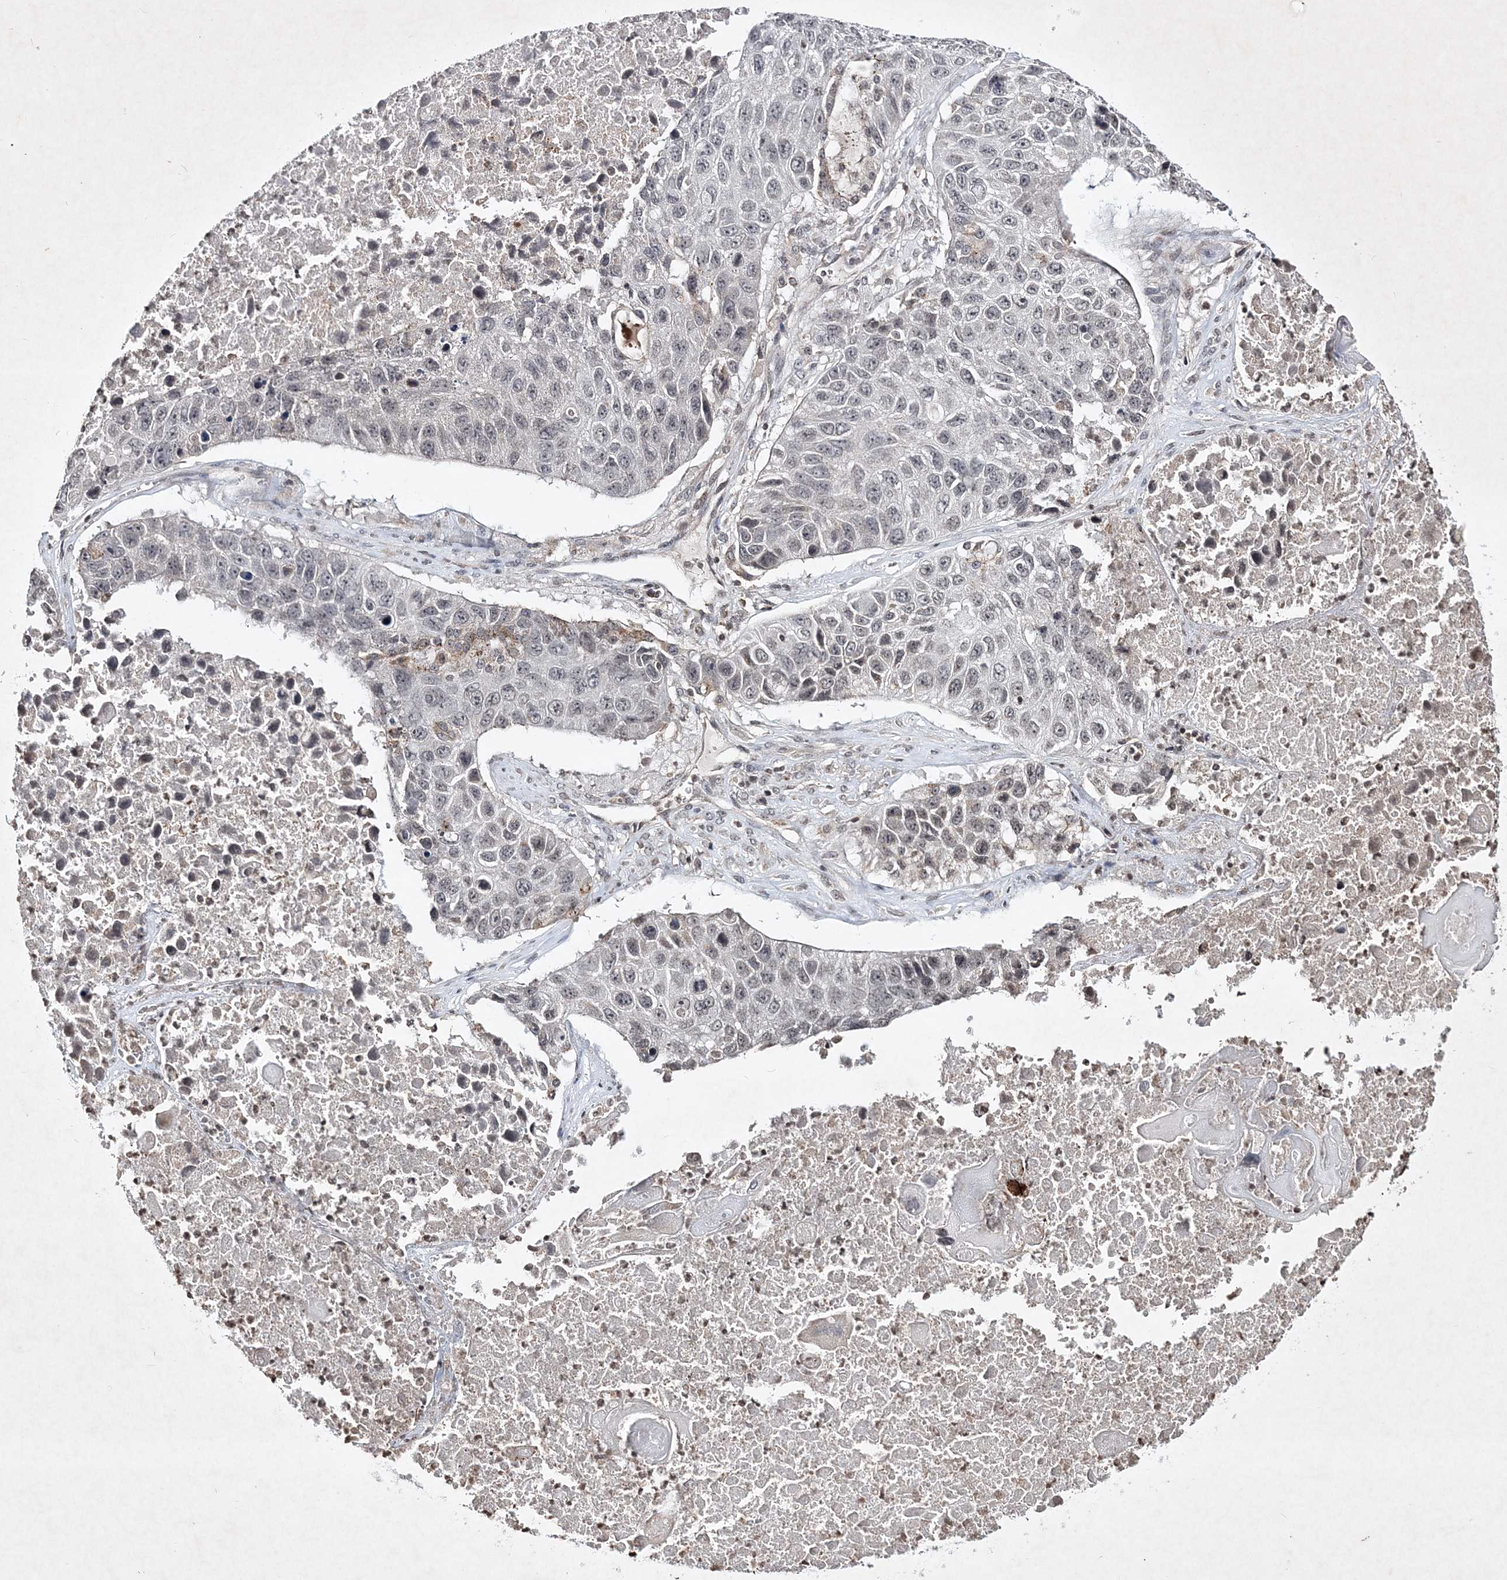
{"staining": {"intensity": "moderate", "quantity": "<25%", "location": "nuclear"}, "tissue": "lung cancer", "cell_type": "Tumor cells", "image_type": "cancer", "snomed": [{"axis": "morphology", "description": "Squamous cell carcinoma, NOS"}, {"axis": "topography", "description": "Lung"}], "caption": "The histopathology image demonstrates immunohistochemical staining of lung squamous cell carcinoma. There is moderate nuclear positivity is seen in about <25% of tumor cells.", "gene": "SOWAHB", "patient": {"sex": "male", "age": 61}}